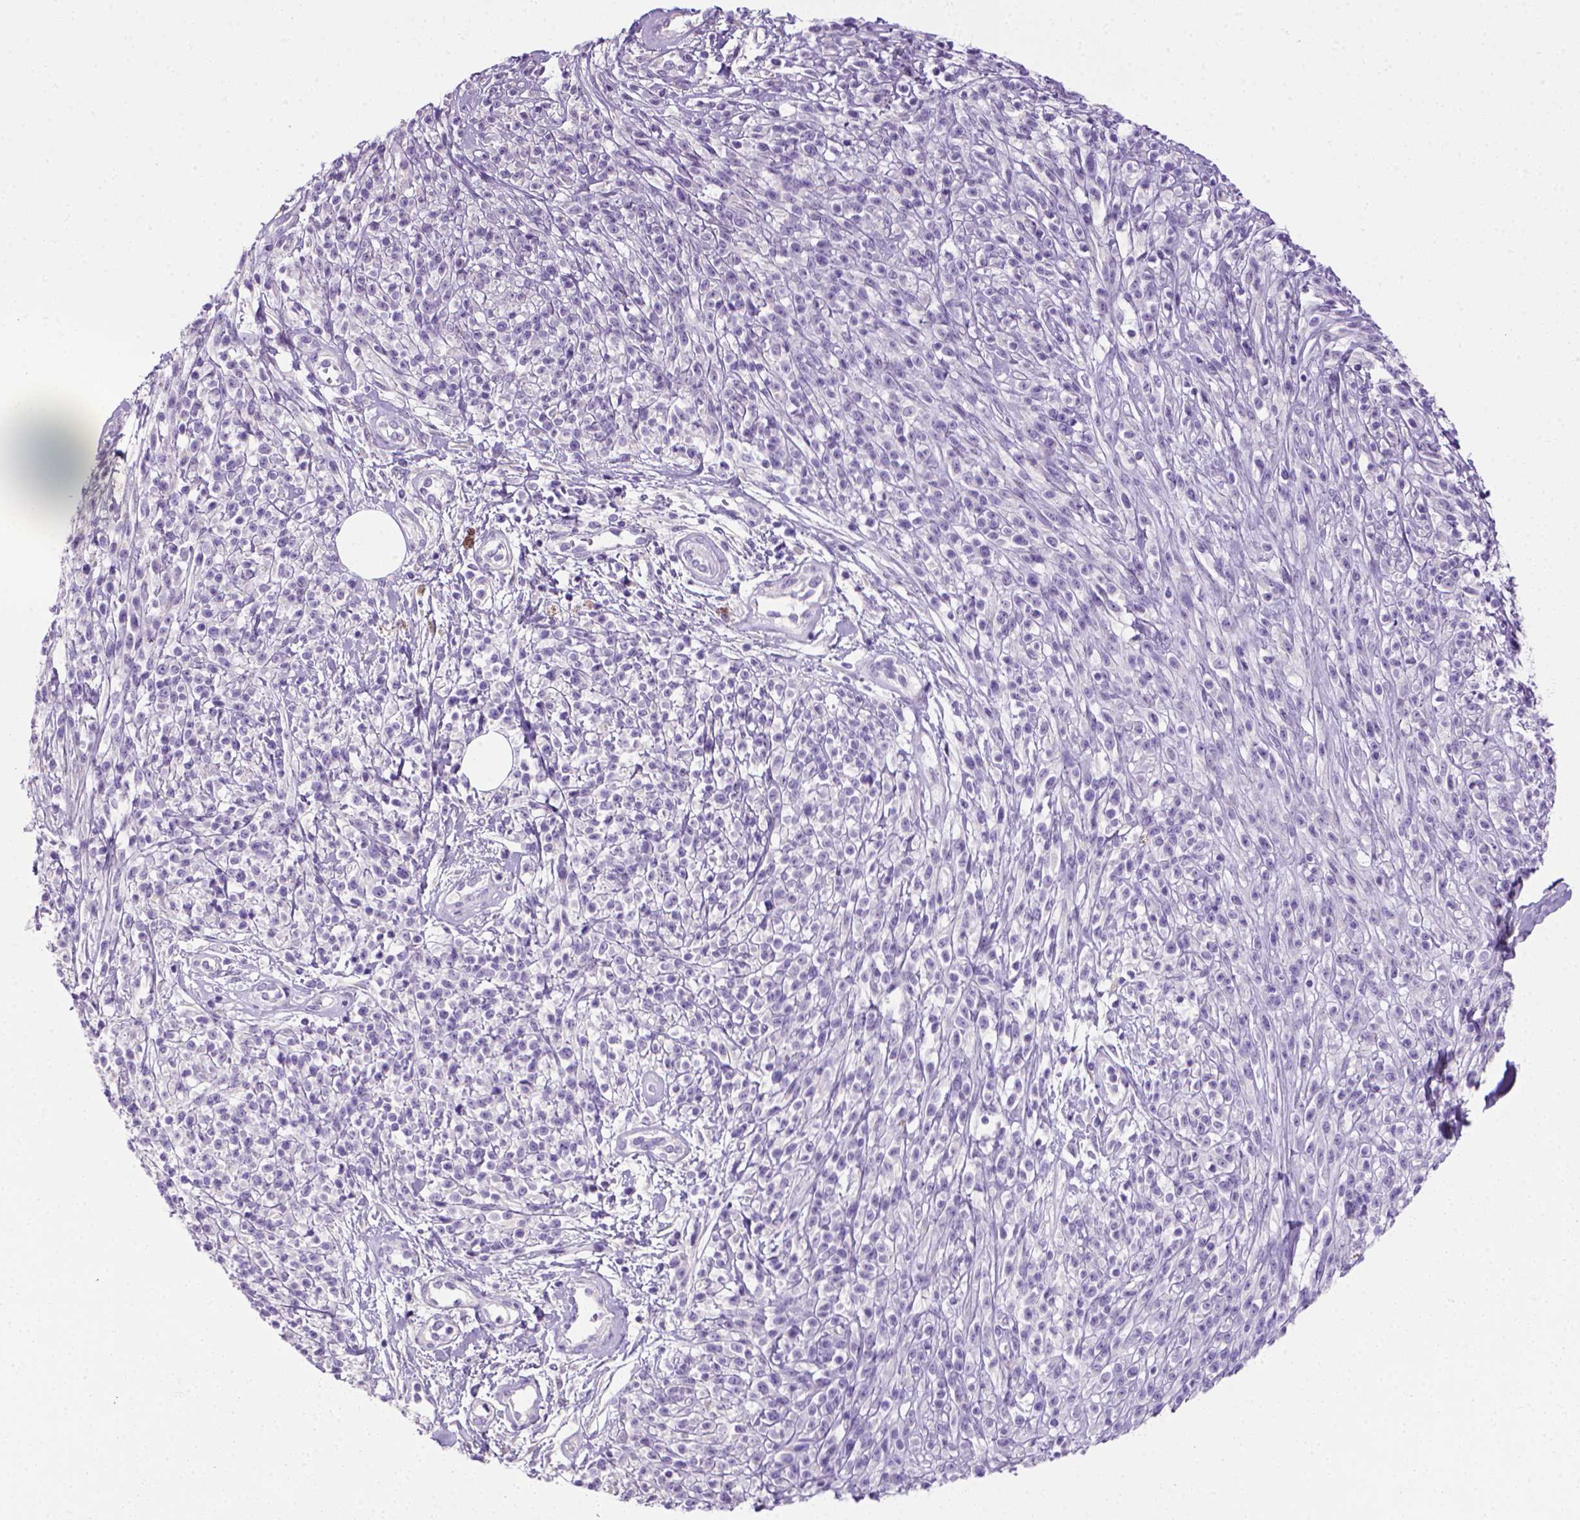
{"staining": {"intensity": "negative", "quantity": "none", "location": "none"}, "tissue": "melanoma", "cell_type": "Tumor cells", "image_type": "cancer", "snomed": [{"axis": "morphology", "description": "Malignant melanoma, NOS"}, {"axis": "topography", "description": "Skin"}, {"axis": "topography", "description": "Skin of trunk"}], "caption": "Malignant melanoma was stained to show a protein in brown. There is no significant positivity in tumor cells.", "gene": "ARHGEF33", "patient": {"sex": "male", "age": 74}}